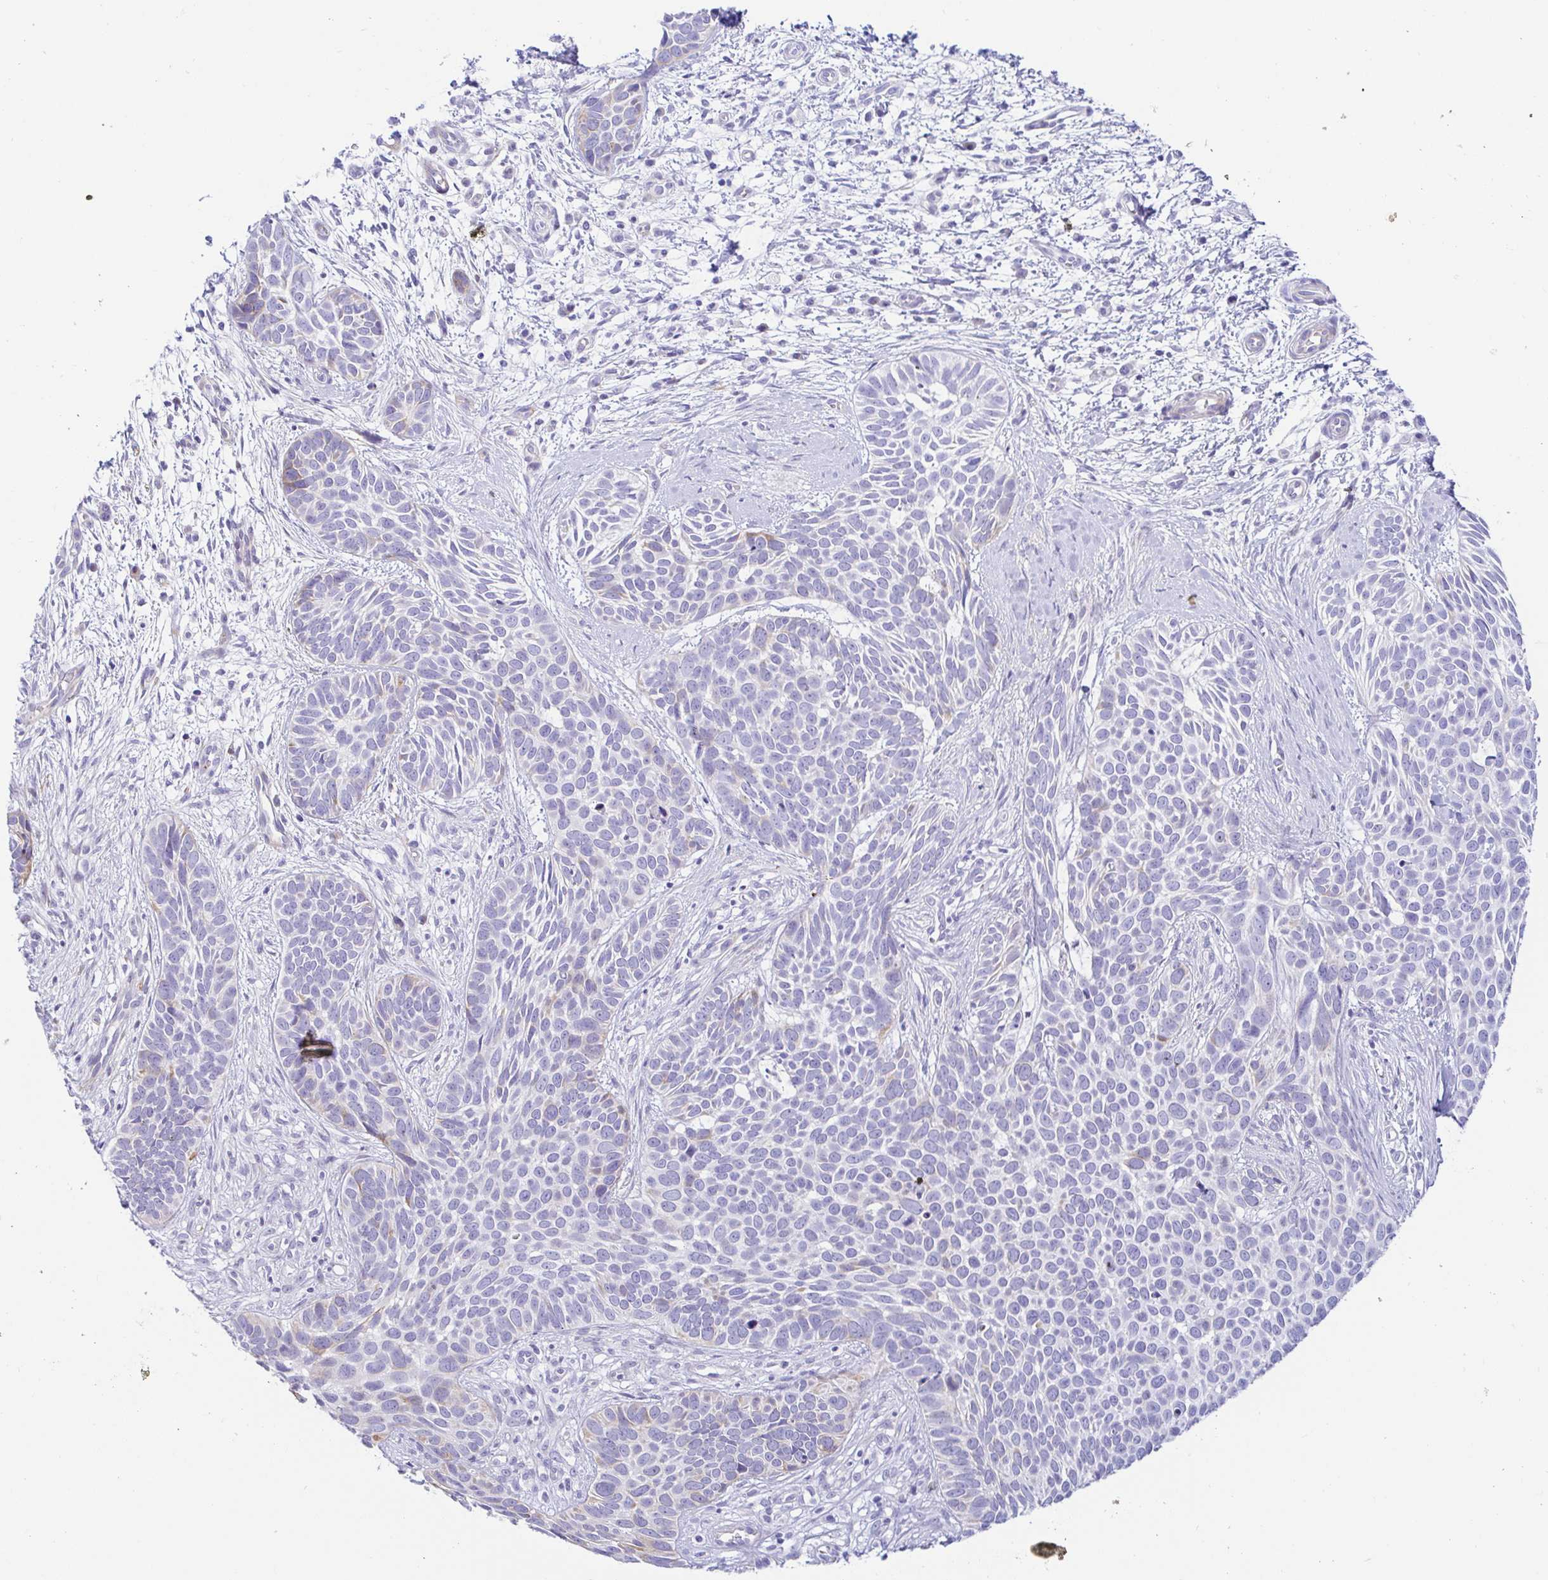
{"staining": {"intensity": "negative", "quantity": "none", "location": "none"}, "tissue": "skin cancer", "cell_type": "Tumor cells", "image_type": "cancer", "snomed": [{"axis": "morphology", "description": "Basal cell carcinoma"}, {"axis": "topography", "description": "Skin"}], "caption": "An IHC micrograph of basal cell carcinoma (skin) is shown. There is no staining in tumor cells of basal cell carcinoma (skin). Brightfield microscopy of IHC stained with DAB (3,3'-diaminobenzidine) (brown) and hematoxylin (blue), captured at high magnification.", "gene": "PINLYP", "patient": {"sex": "male", "age": 69}}